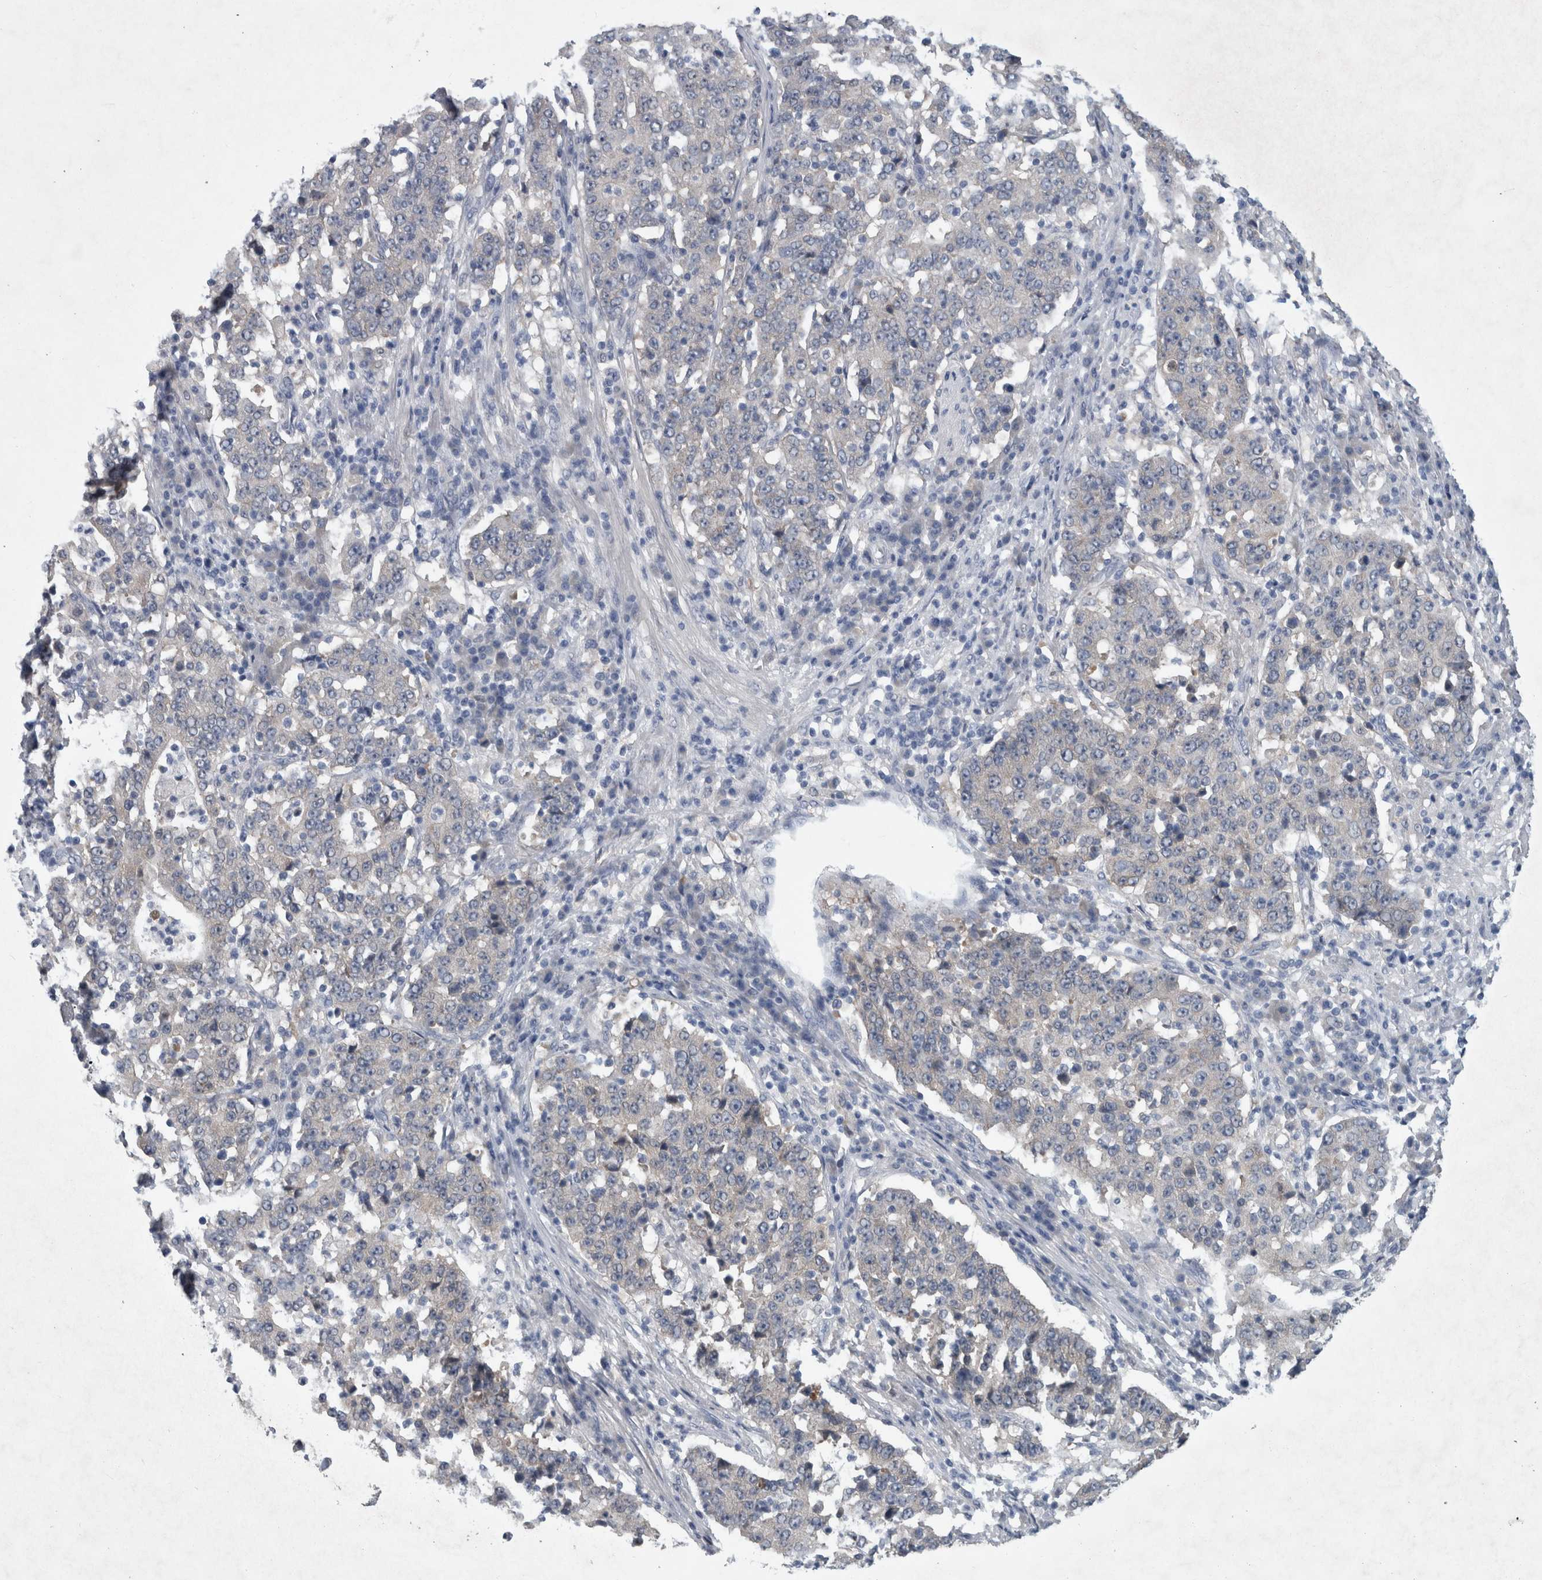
{"staining": {"intensity": "negative", "quantity": "none", "location": "none"}, "tissue": "stomach cancer", "cell_type": "Tumor cells", "image_type": "cancer", "snomed": [{"axis": "morphology", "description": "Adenocarcinoma, NOS"}, {"axis": "topography", "description": "Stomach"}], "caption": "The histopathology image exhibits no staining of tumor cells in stomach cancer.", "gene": "FAM83H", "patient": {"sex": "male", "age": 59}}